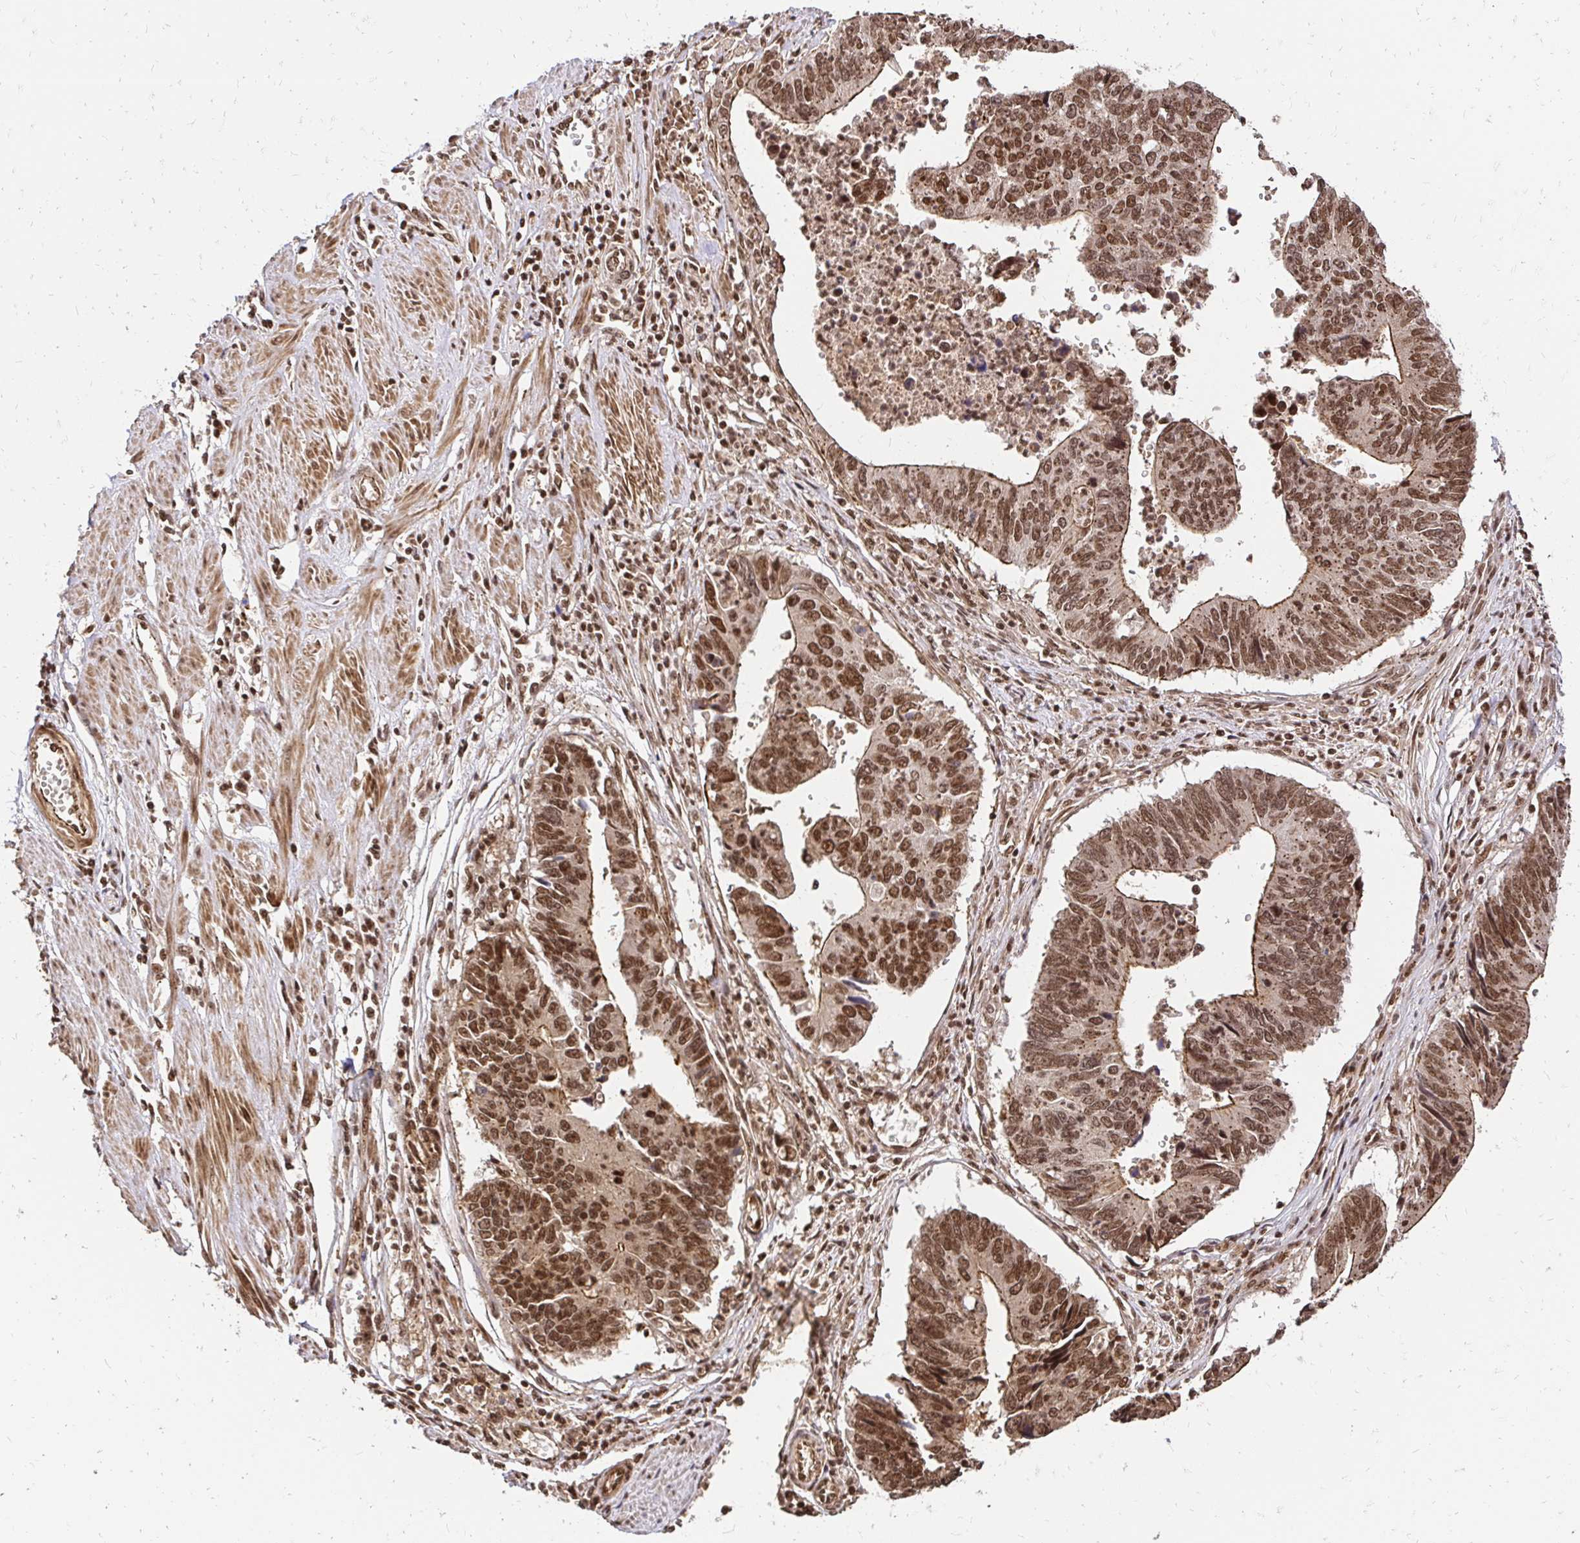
{"staining": {"intensity": "strong", "quantity": ">75%", "location": "cytoplasmic/membranous,nuclear"}, "tissue": "stomach cancer", "cell_type": "Tumor cells", "image_type": "cancer", "snomed": [{"axis": "morphology", "description": "Adenocarcinoma, NOS"}, {"axis": "topography", "description": "Stomach"}], "caption": "Protein expression analysis of human adenocarcinoma (stomach) reveals strong cytoplasmic/membranous and nuclear expression in approximately >75% of tumor cells.", "gene": "GLYR1", "patient": {"sex": "male", "age": 59}}